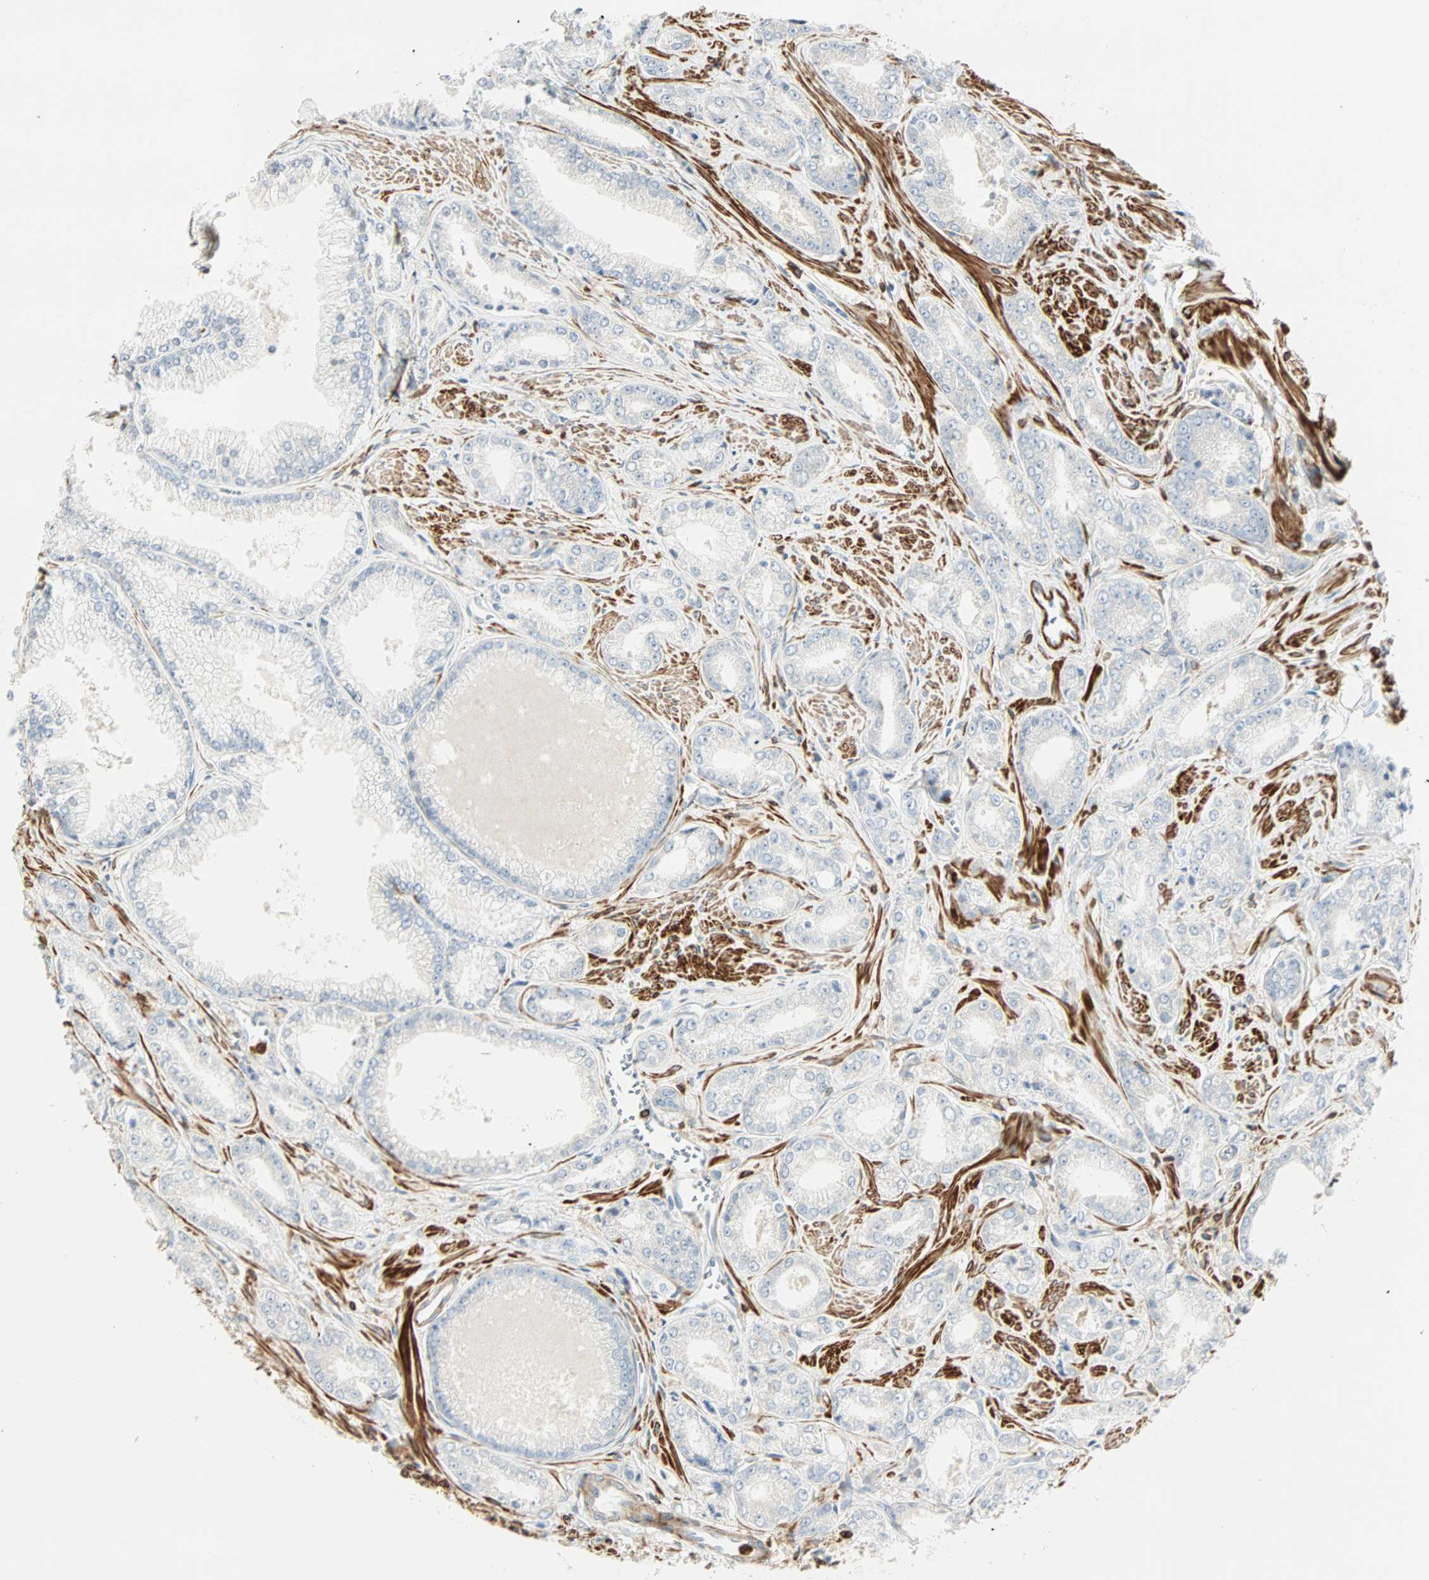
{"staining": {"intensity": "negative", "quantity": "none", "location": "none"}, "tissue": "prostate cancer", "cell_type": "Tumor cells", "image_type": "cancer", "snomed": [{"axis": "morphology", "description": "Adenocarcinoma, Low grade"}, {"axis": "topography", "description": "Prostate"}], "caption": "Immunohistochemistry of human prostate cancer shows no positivity in tumor cells.", "gene": "FMNL1", "patient": {"sex": "male", "age": 64}}